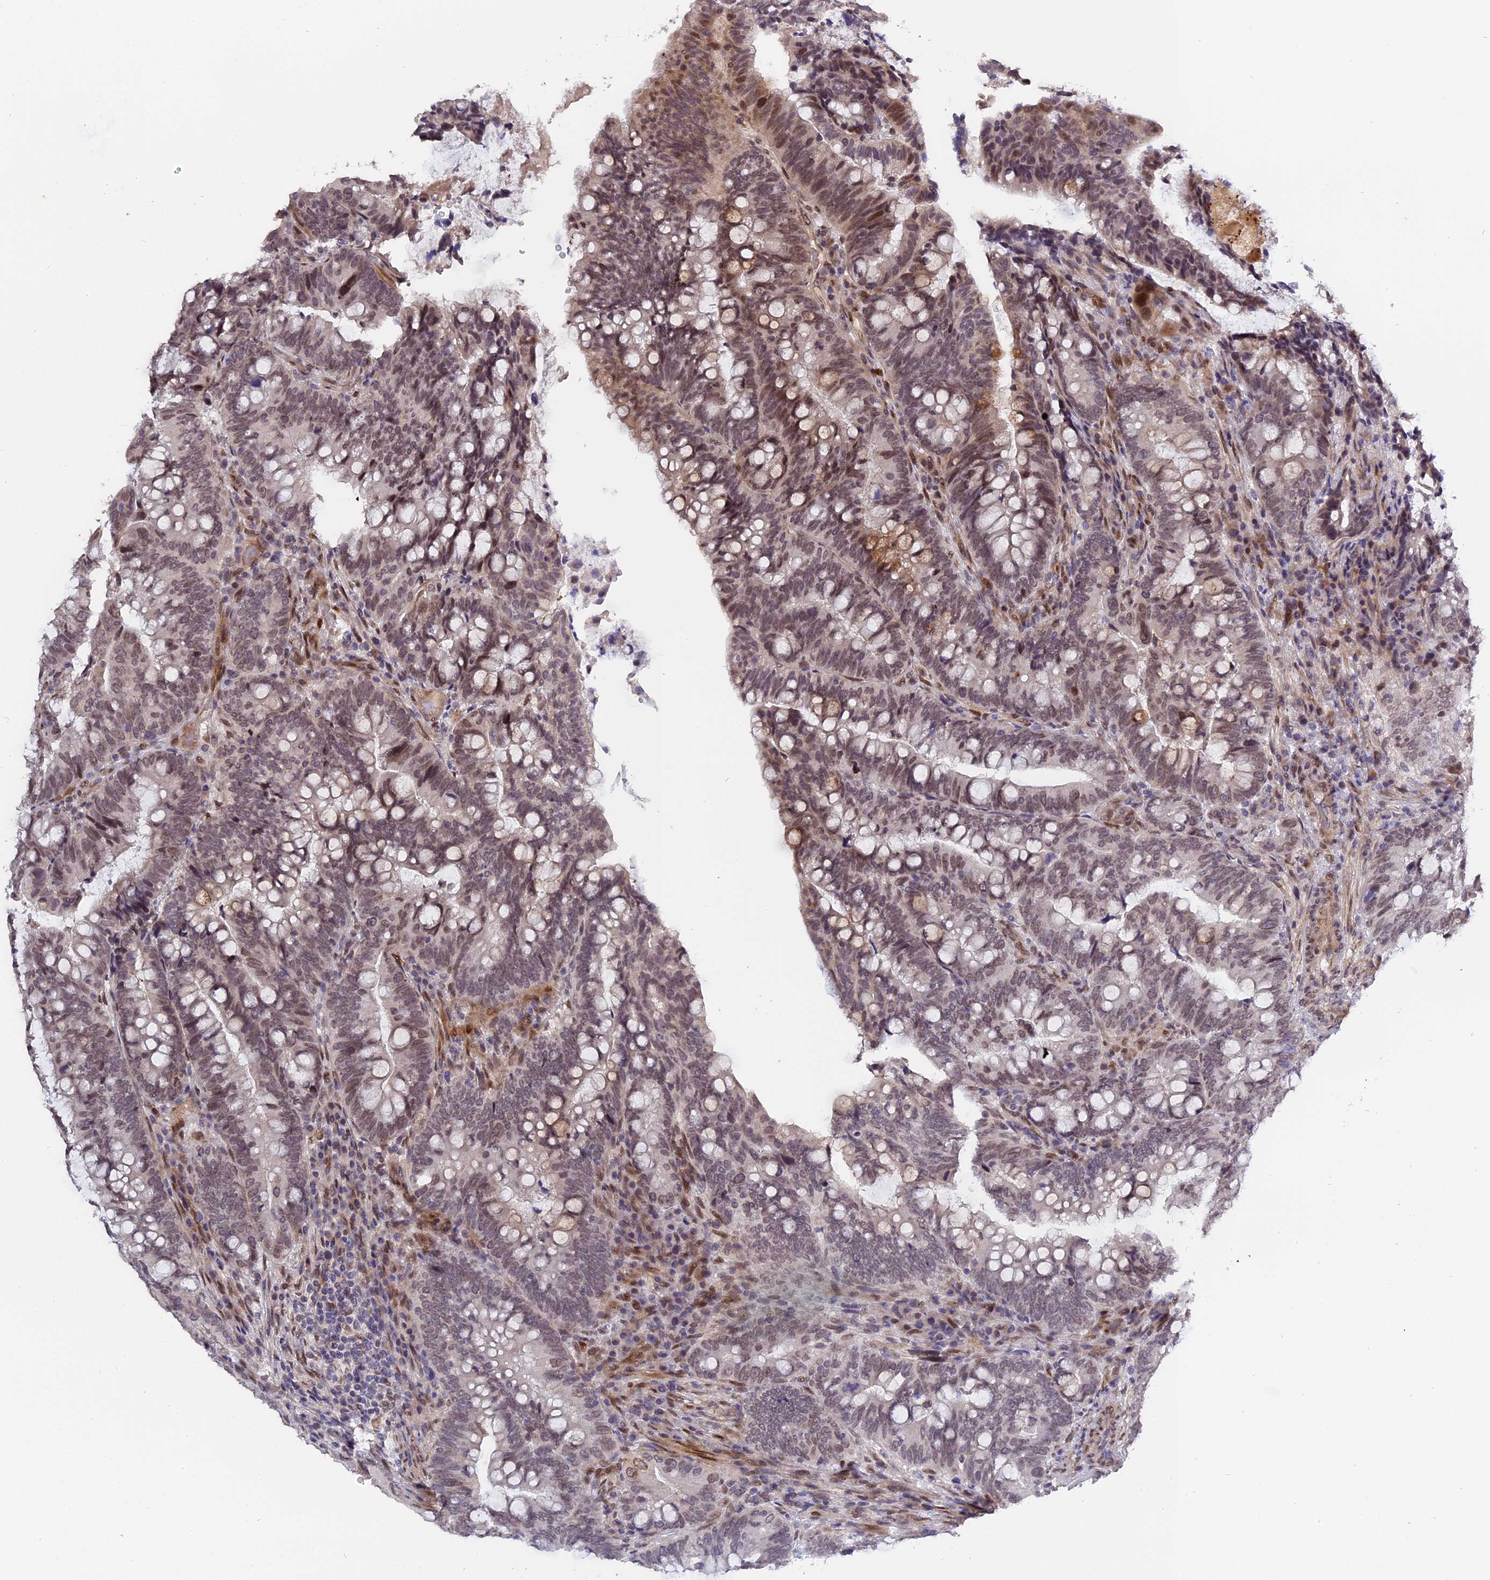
{"staining": {"intensity": "moderate", "quantity": "25%-75%", "location": "nuclear"}, "tissue": "colorectal cancer", "cell_type": "Tumor cells", "image_type": "cancer", "snomed": [{"axis": "morphology", "description": "Adenocarcinoma, NOS"}, {"axis": "topography", "description": "Colon"}], "caption": "A medium amount of moderate nuclear positivity is present in about 25%-75% of tumor cells in adenocarcinoma (colorectal) tissue. (Stains: DAB in brown, nuclei in blue, Microscopy: brightfield microscopy at high magnification).", "gene": "PYGO1", "patient": {"sex": "female", "age": 66}}